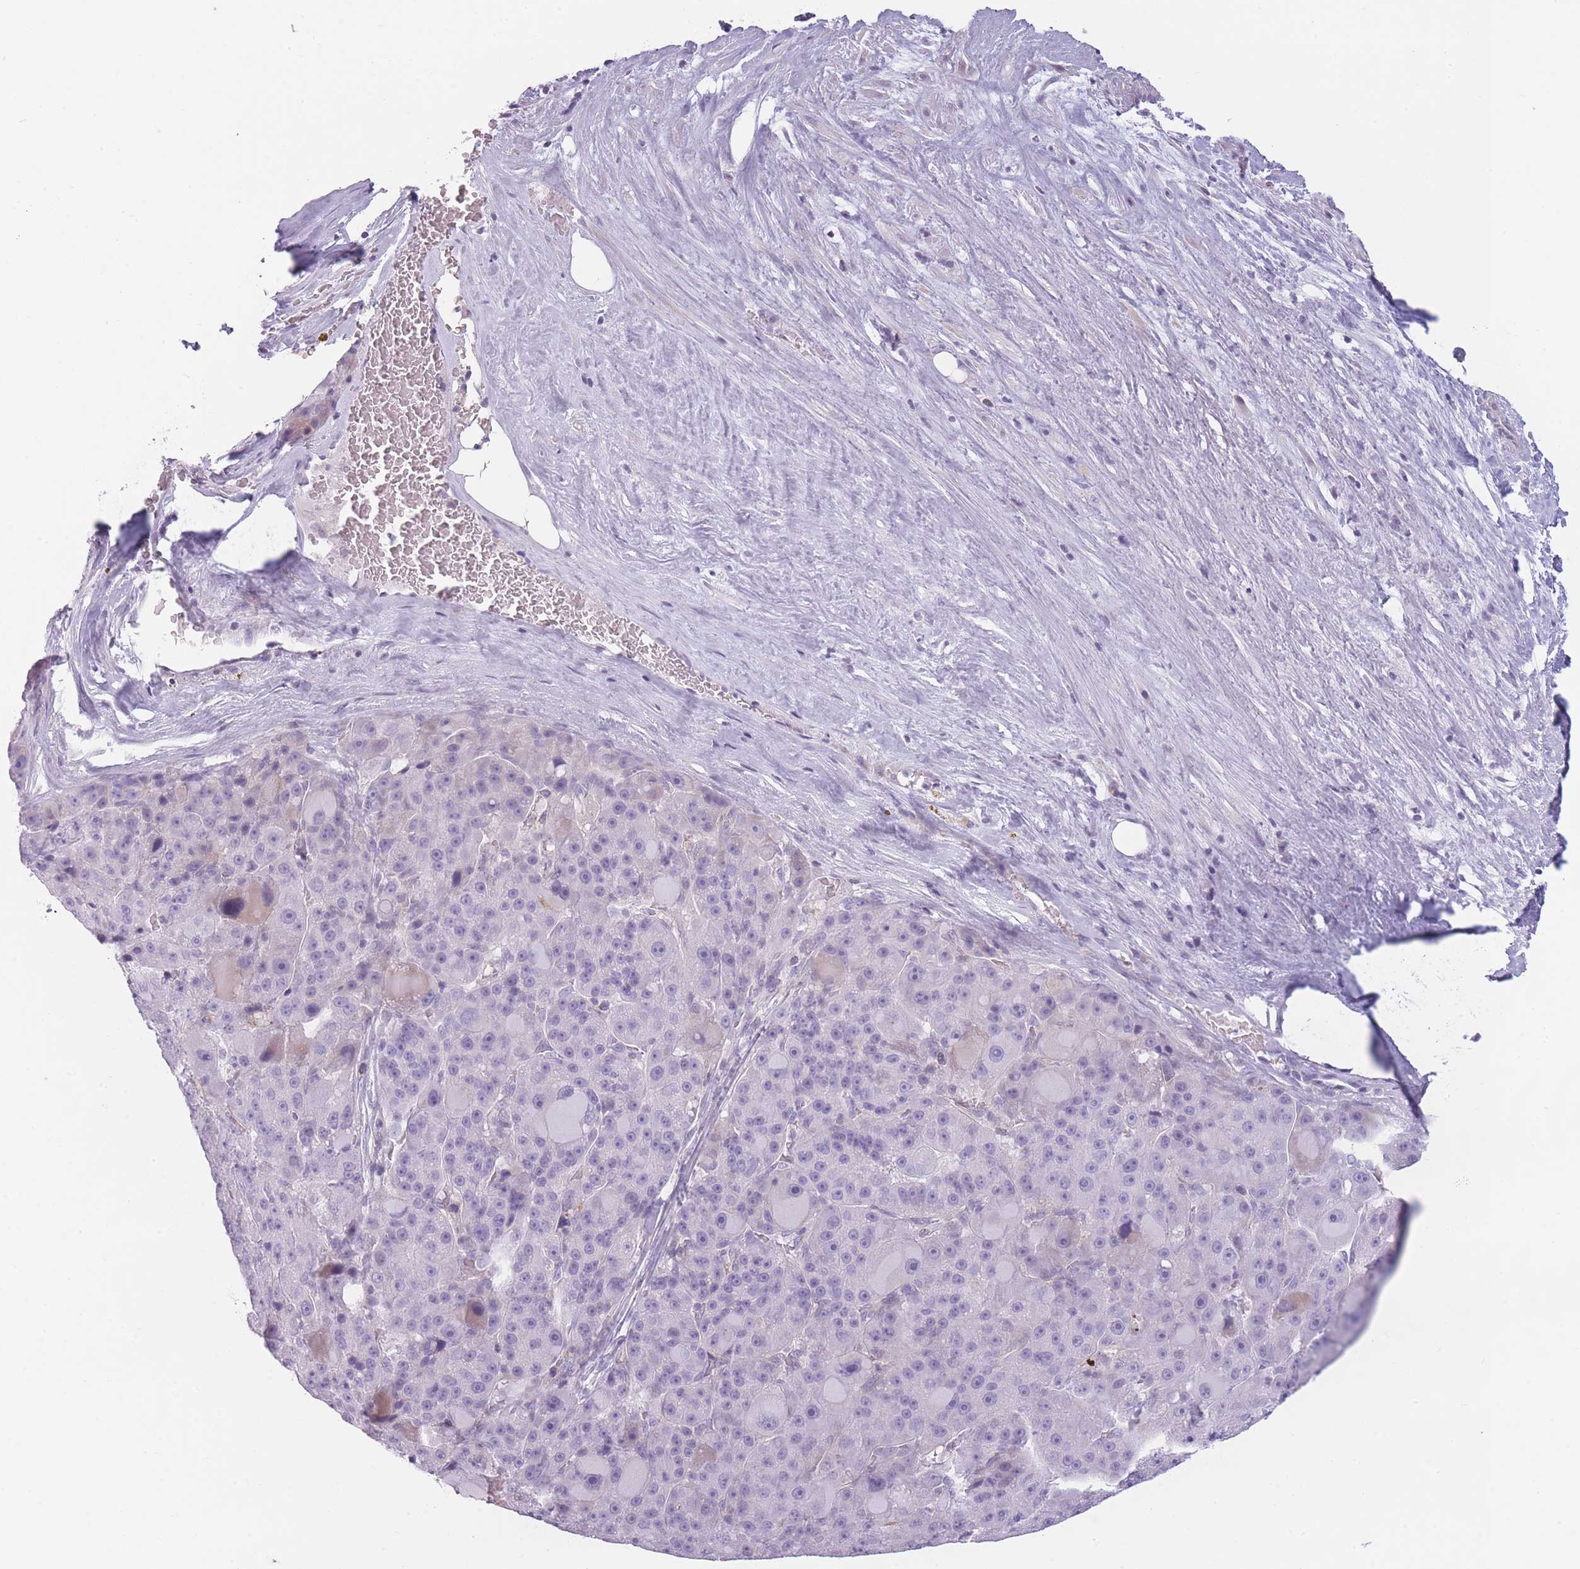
{"staining": {"intensity": "negative", "quantity": "none", "location": "none"}, "tissue": "liver cancer", "cell_type": "Tumor cells", "image_type": "cancer", "snomed": [{"axis": "morphology", "description": "Carcinoma, Hepatocellular, NOS"}, {"axis": "topography", "description": "Liver"}], "caption": "The IHC image has no significant staining in tumor cells of hepatocellular carcinoma (liver) tissue.", "gene": "GGT1", "patient": {"sex": "male", "age": 76}}